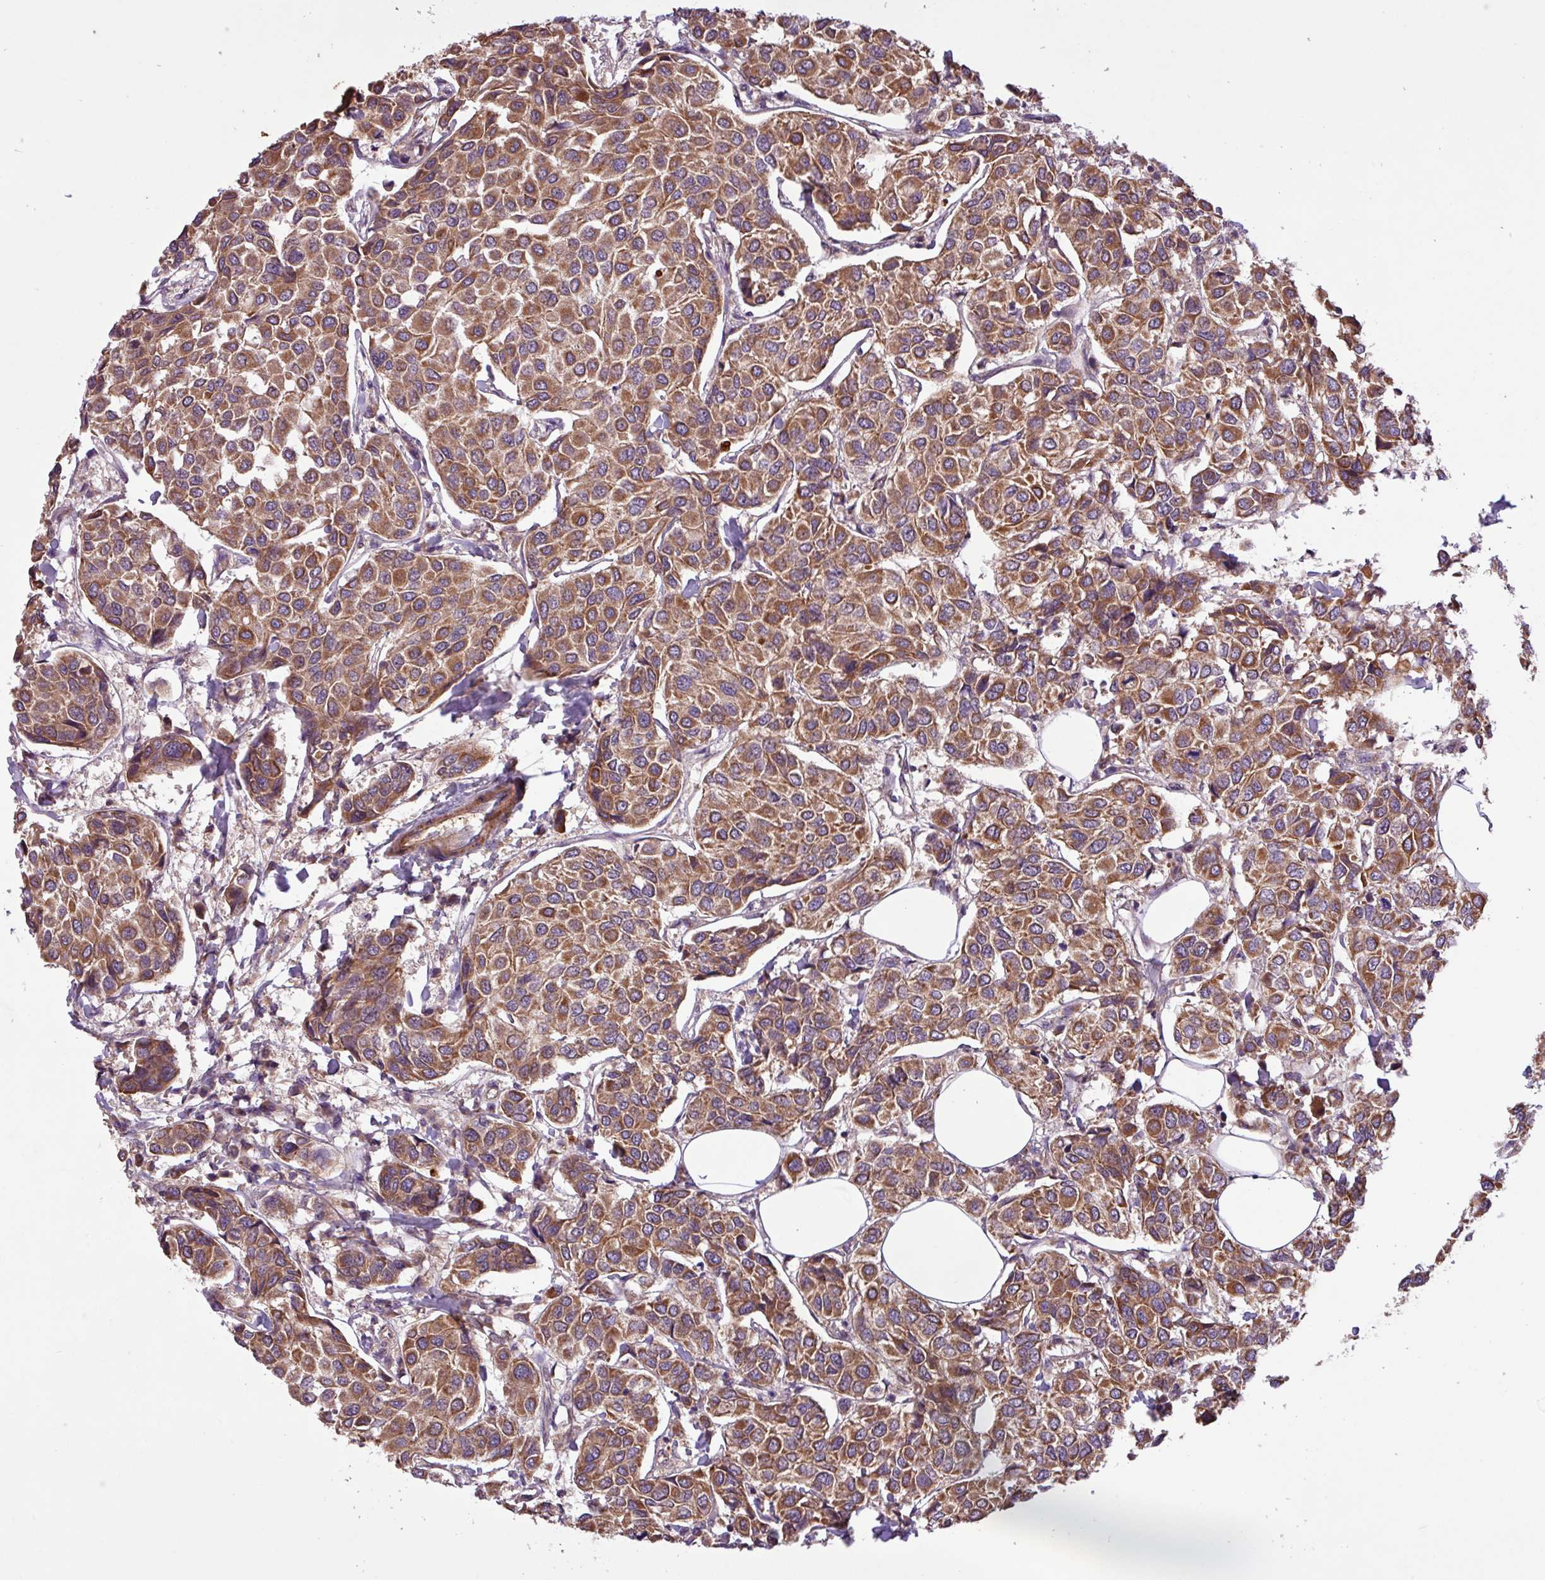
{"staining": {"intensity": "moderate", "quantity": ">75%", "location": "cytoplasmic/membranous"}, "tissue": "breast cancer", "cell_type": "Tumor cells", "image_type": "cancer", "snomed": [{"axis": "morphology", "description": "Duct carcinoma"}, {"axis": "topography", "description": "Breast"}], "caption": "This is a micrograph of immunohistochemistry (IHC) staining of breast infiltrating ductal carcinoma, which shows moderate staining in the cytoplasmic/membranous of tumor cells.", "gene": "TIMM10B", "patient": {"sex": "female", "age": 55}}